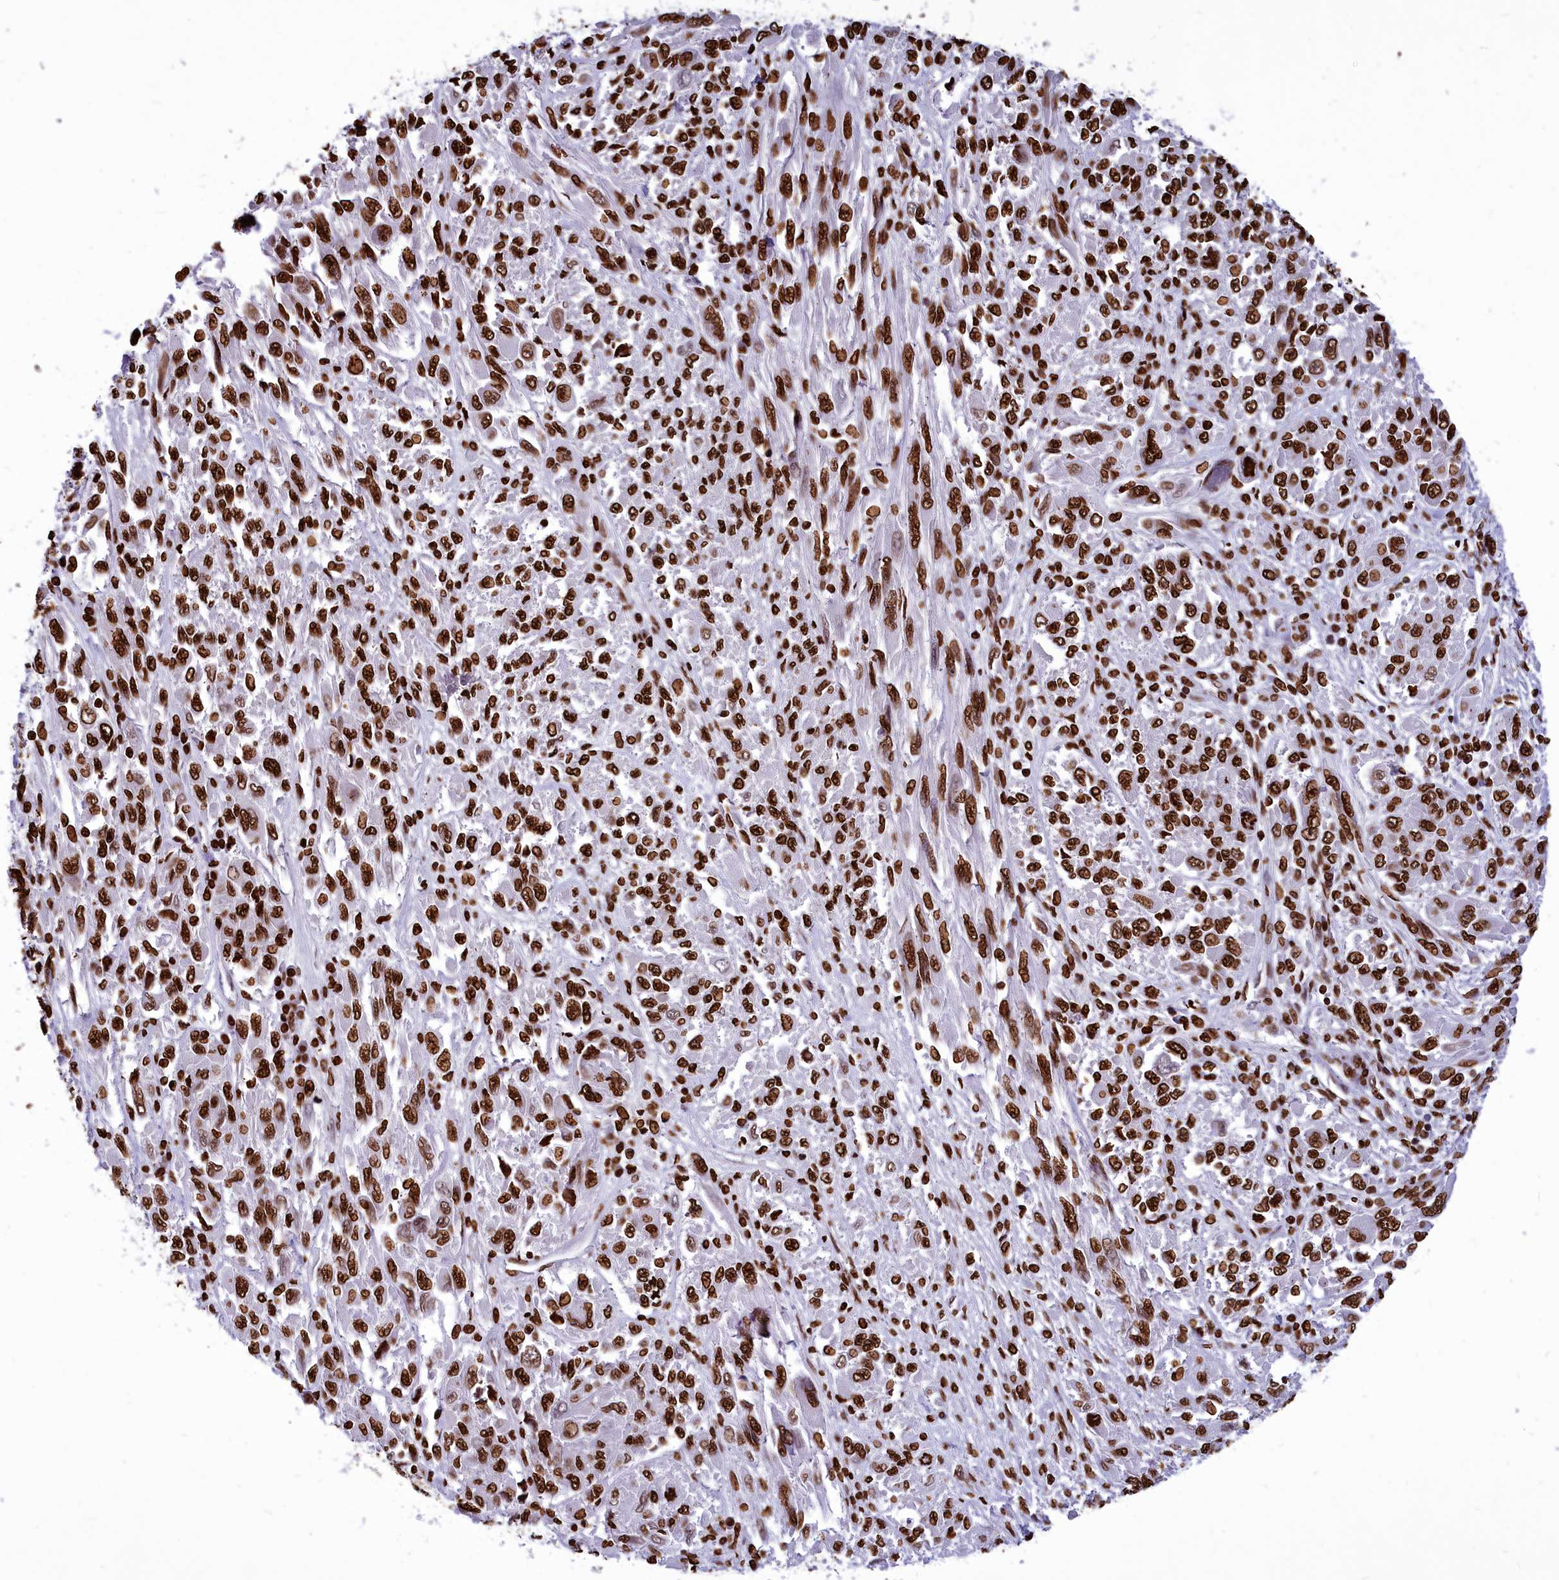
{"staining": {"intensity": "strong", "quantity": ">75%", "location": "nuclear"}, "tissue": "melanoma", "cell_type": "Tumor cells", "image_type": "cancer", "snomed": [{"axis": "morphology", "description": "Malignant melanoma, NOS"}, {"axis": "topography", "description": "Skin"}], "caption": "Tumor cells display strong nuclear expression in approximately >75% of cells in melanoma.", "gene": "AKAP17A", "patient": {"sex": "female", "age": 91}}